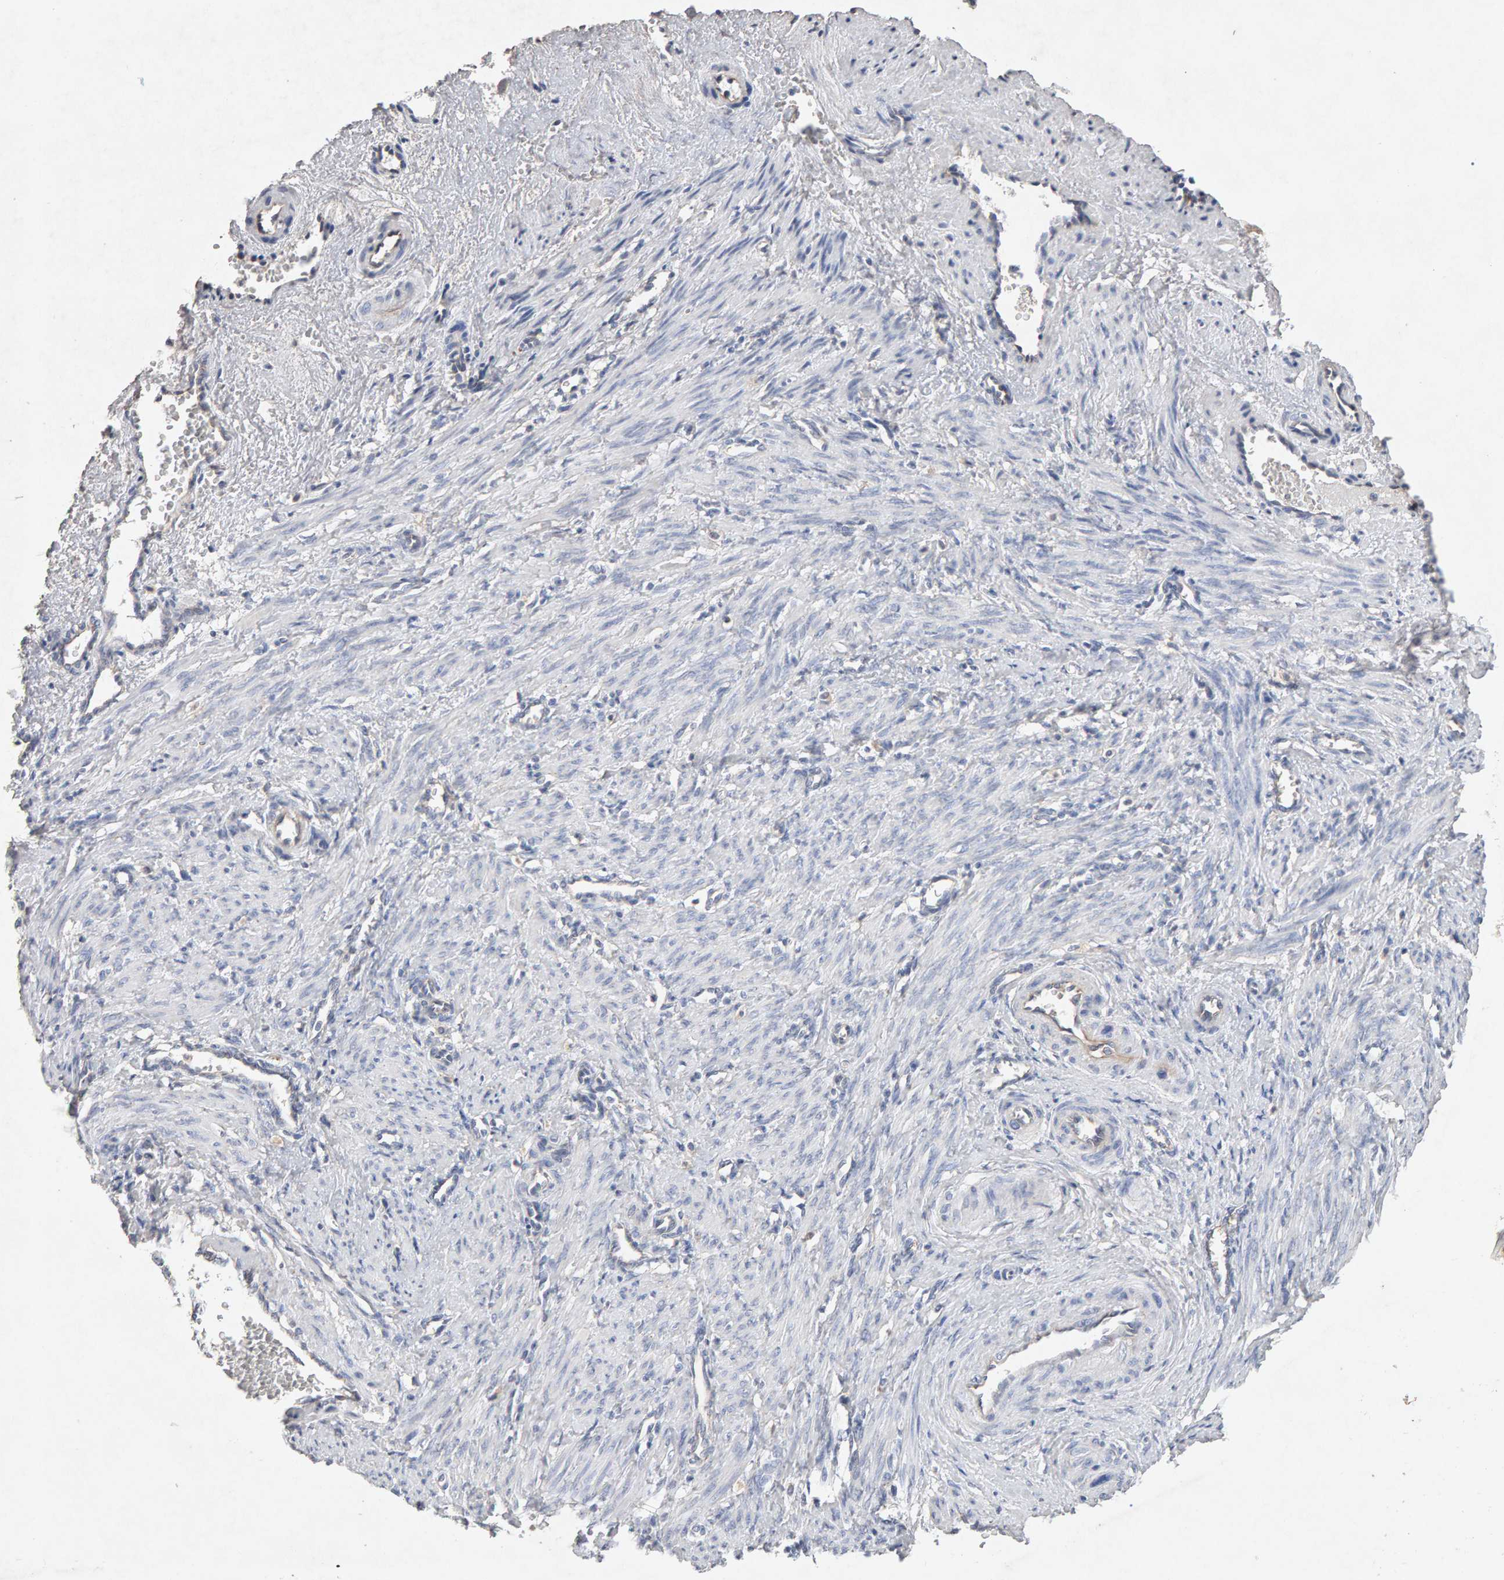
{"staining": {"intensity": "negative", "quantity": "none", "location": "none"}, "tissue": "smooth muscle", "cell_type": "Smooth muscle cells", "image_type": "normal", "snomed": [{"axis": "morphology", "description": "Normal tissue, NOS"}, {"axis": "topography", "description": "Endometrium"}], "caption": "Protein analysis of normal smooth muscle reveals no significant expression in smooth muscle cells. (Brightfield microscopy of DAB immunohistochemistry (IHC) at high magnification).", "gene": "PTPRM", "patient": {"sex": "female", "age": 33}}